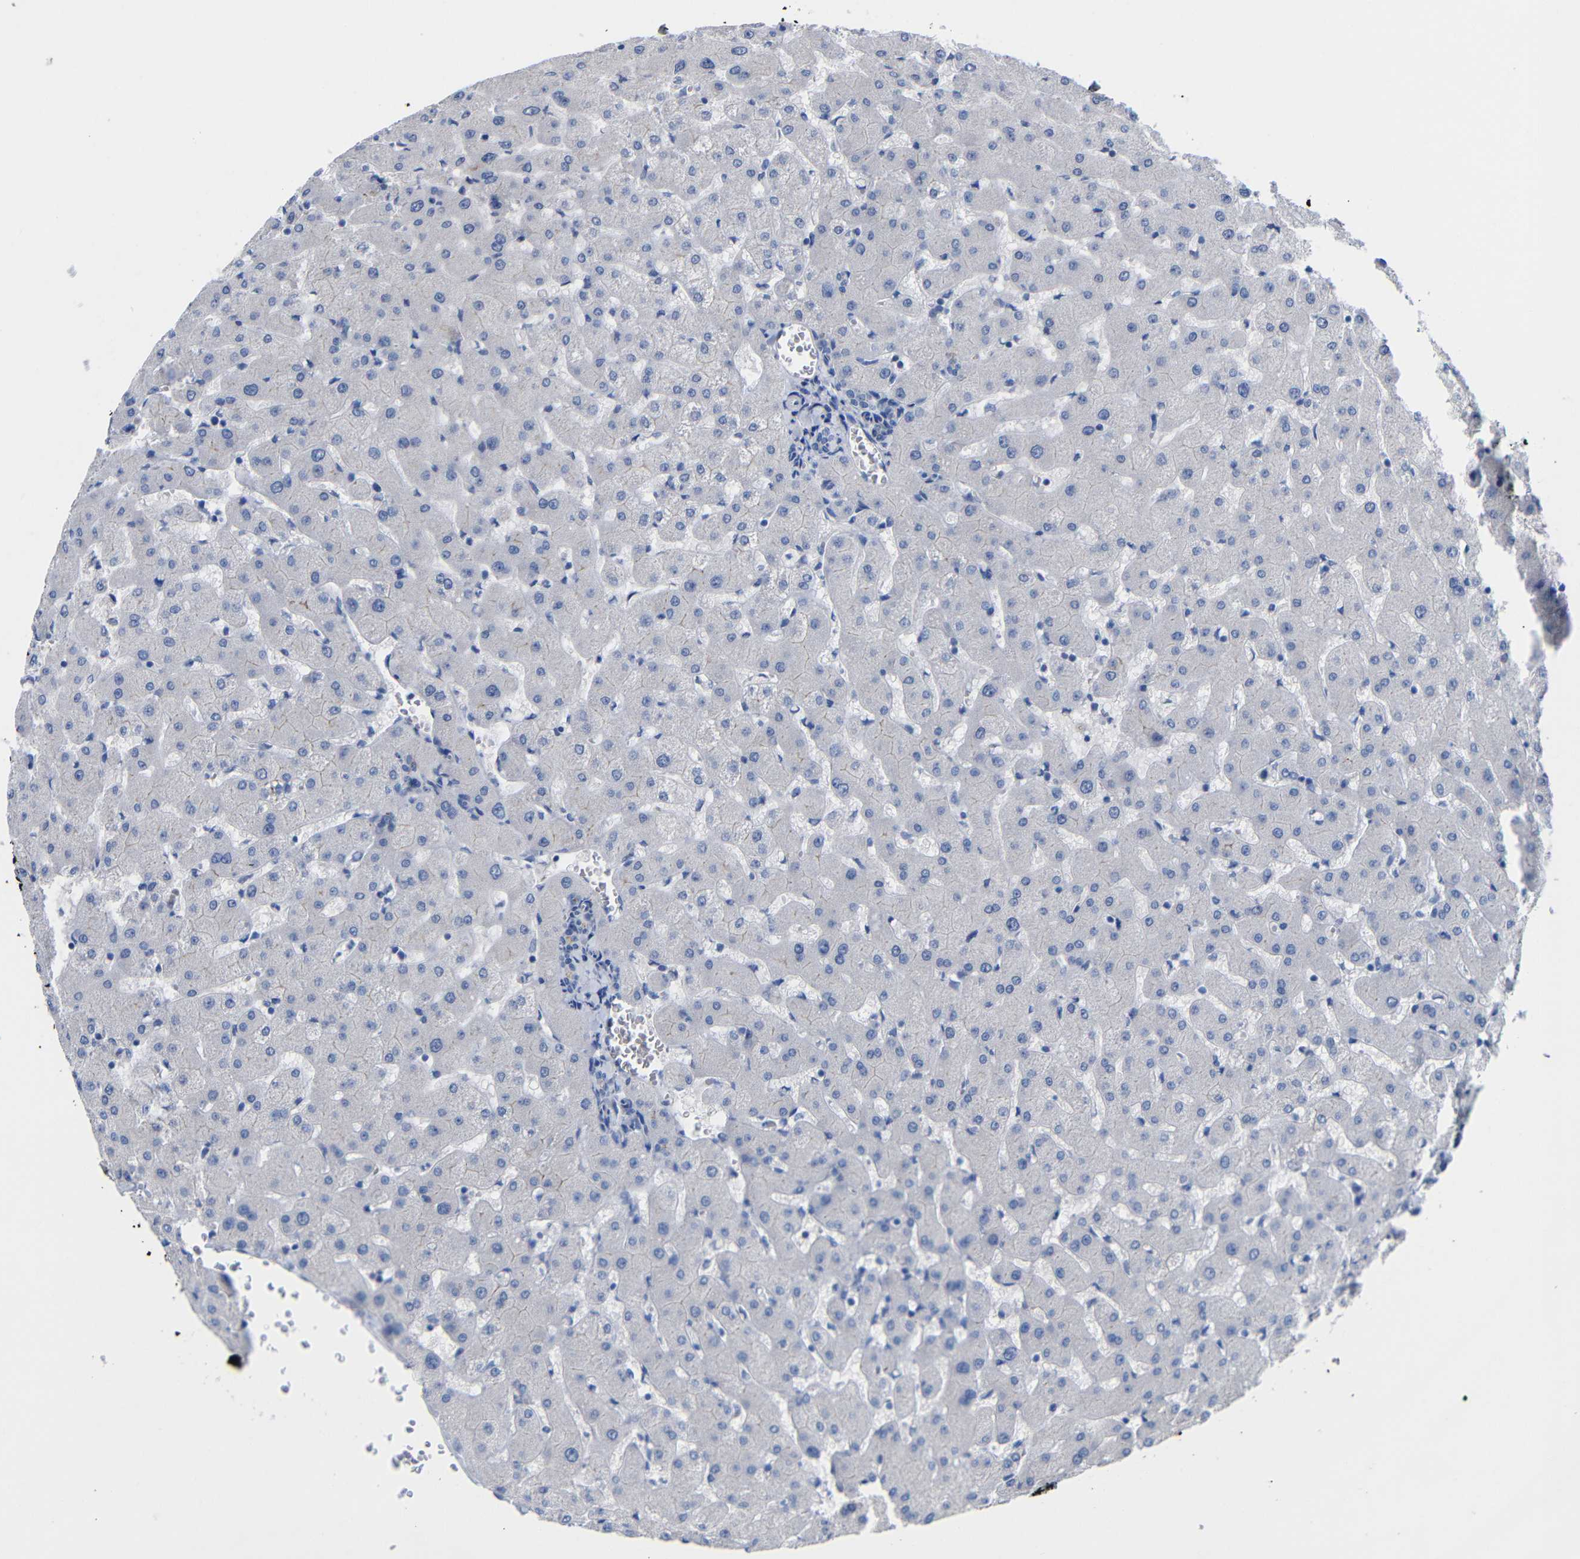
{"staining": {"intensity": "negative", "quantity": "none", "location": "none"}, "tissue": "liver", "cell_type": "Cholangiocytes", "image_type": "normal", "snomed": [{"axis": "morphology", "description": "Normal tissue, NOS"}, {"axis": "topography", "description": "Liver"}], "caption": "Immunohistochemical staining of unremarkable human liver demonstrates no significant expression in cholangiocytes.", "gene": "CGNL1", "patient": {"sex": "female", "age": 63}}